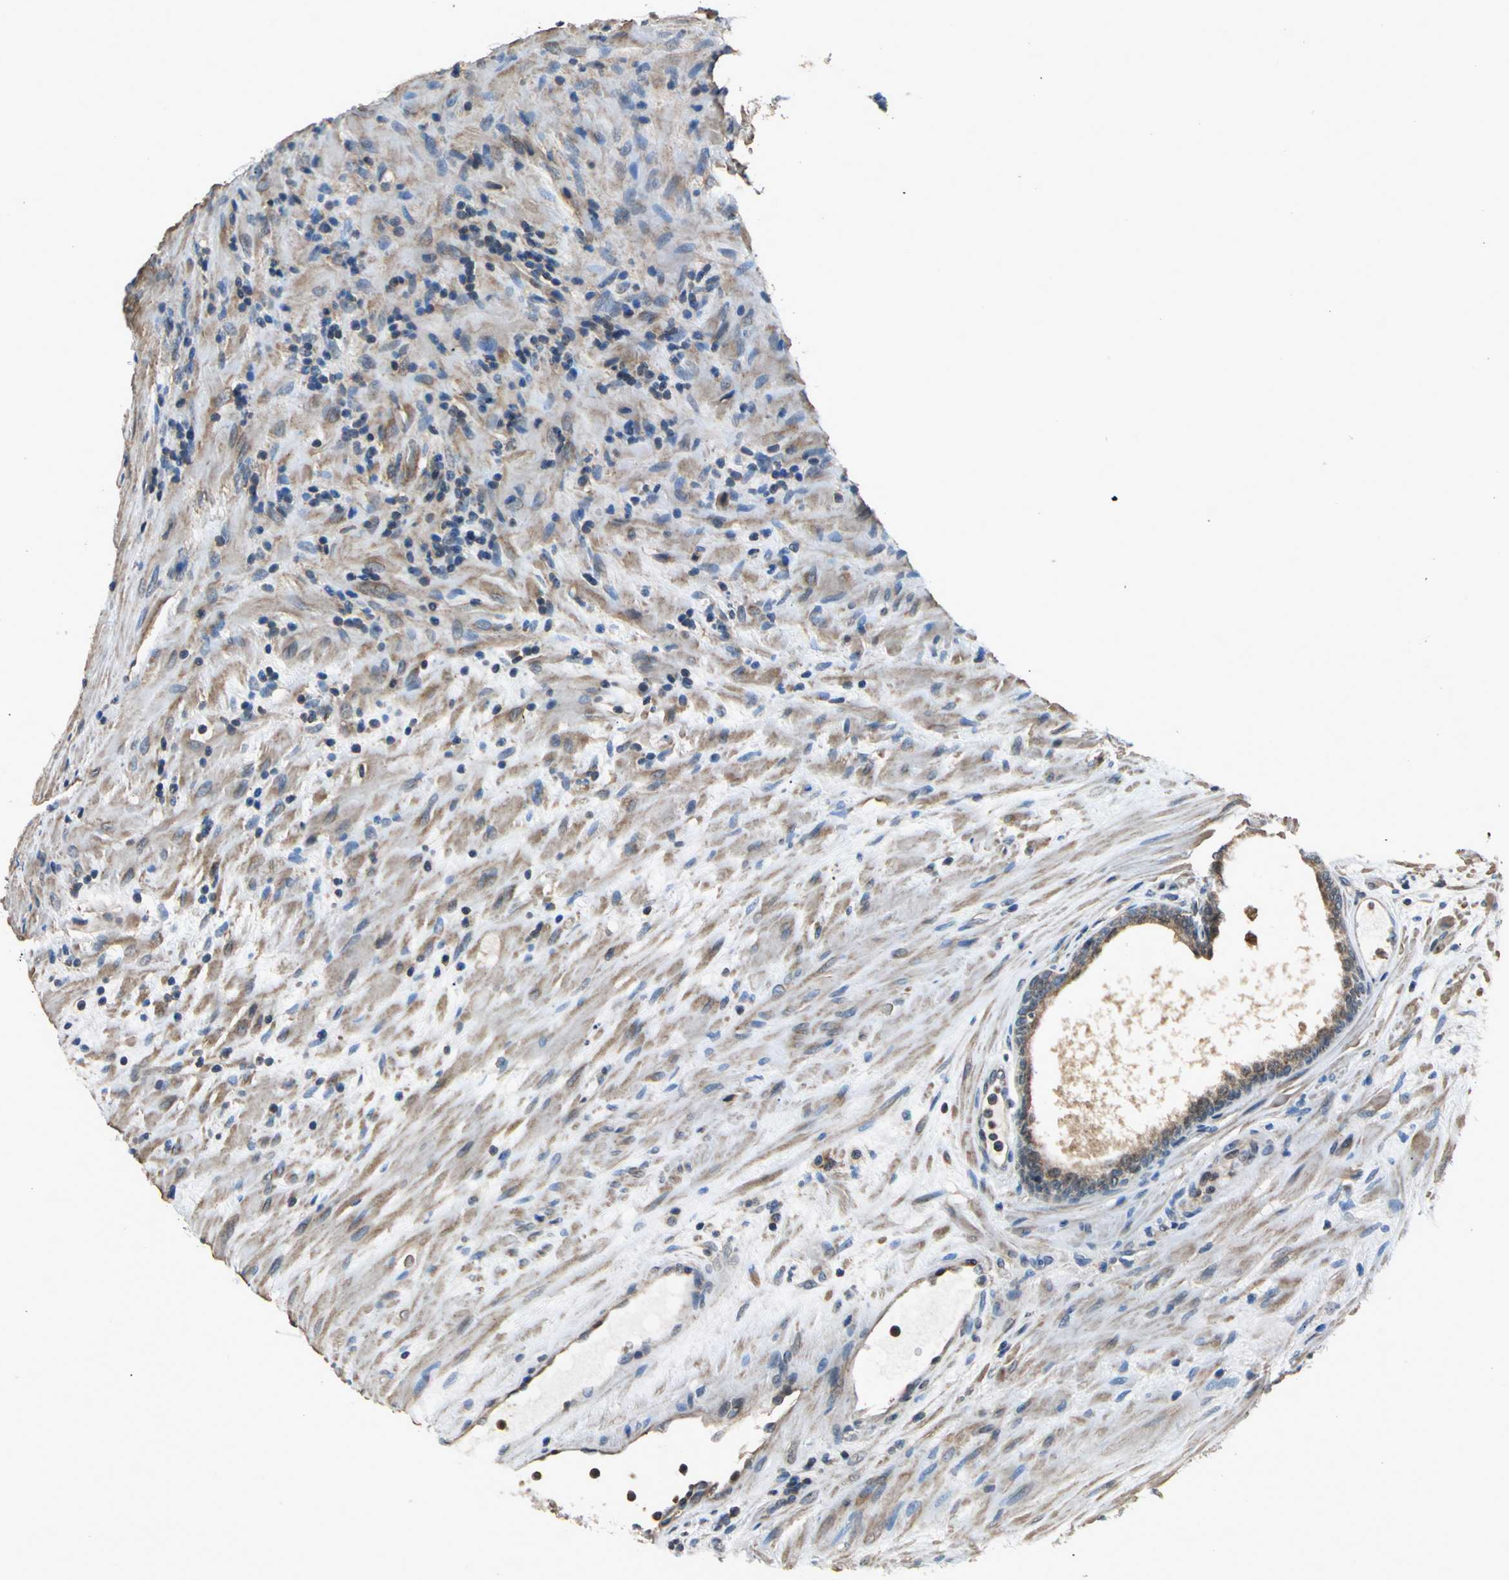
{"staining": {"intensity": "moderate", "quantity": ">75%", "location": "cytoplasmic/membranous"}, "tissue": "prostate", "cell_type": "Glandular cells", "image_type": "normal", "snomed": [{"axis": "morphology", "description": "Normal tissue, NOS"}, {"axis": "topography", "description": "Prostate"}], "caption": "Immunohistochemical staining of unremarkable human prostate demonstrates >75% levels of moderate cytoplasmic/membranous protein expression in about >75% of glandular cells.", "gene": "EIF2B2", "patient": {"sex": "male", "age": 76}}